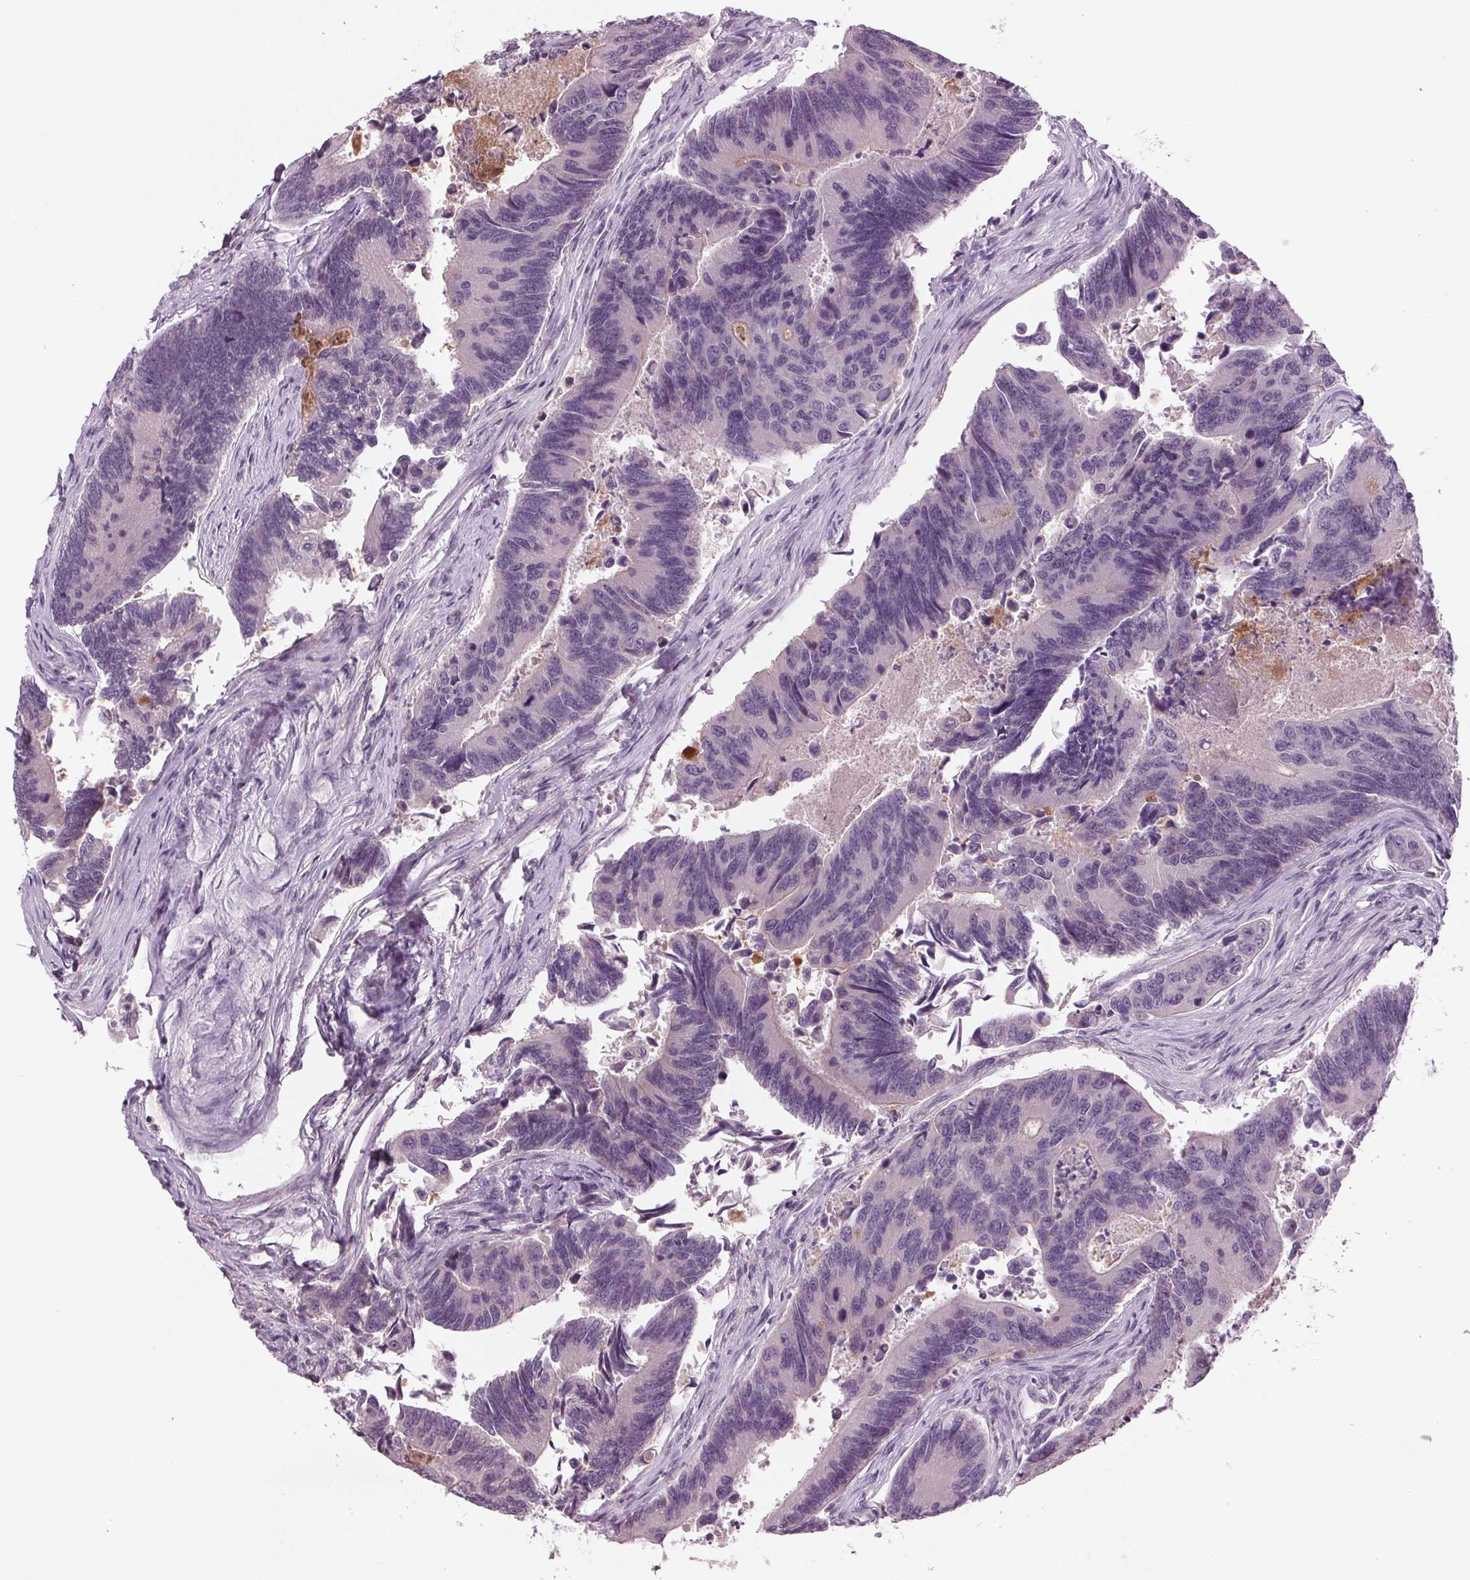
{"staining": {"intensity": "negative", "quantity": "none", "location": "none"}, "tissue": "colorectal cancer", "cell_type": "Tumor cells", "image_type": "cancer", "snomed": [{"axis": "morphology", "description": "Adenocarcinoma, NOS"}, {"axis": "topography", "description": "Colon"}], "caption": "An image of colorectal cancer (adenocarcinoma) stained for a protein reveals no brown staining in tumor cells. (DAB immunohistochemistry visualized using brightfield microscopy, high magnification).", "gene": "BHLHE22", "patient": {"sex": "female", "age": 67}}